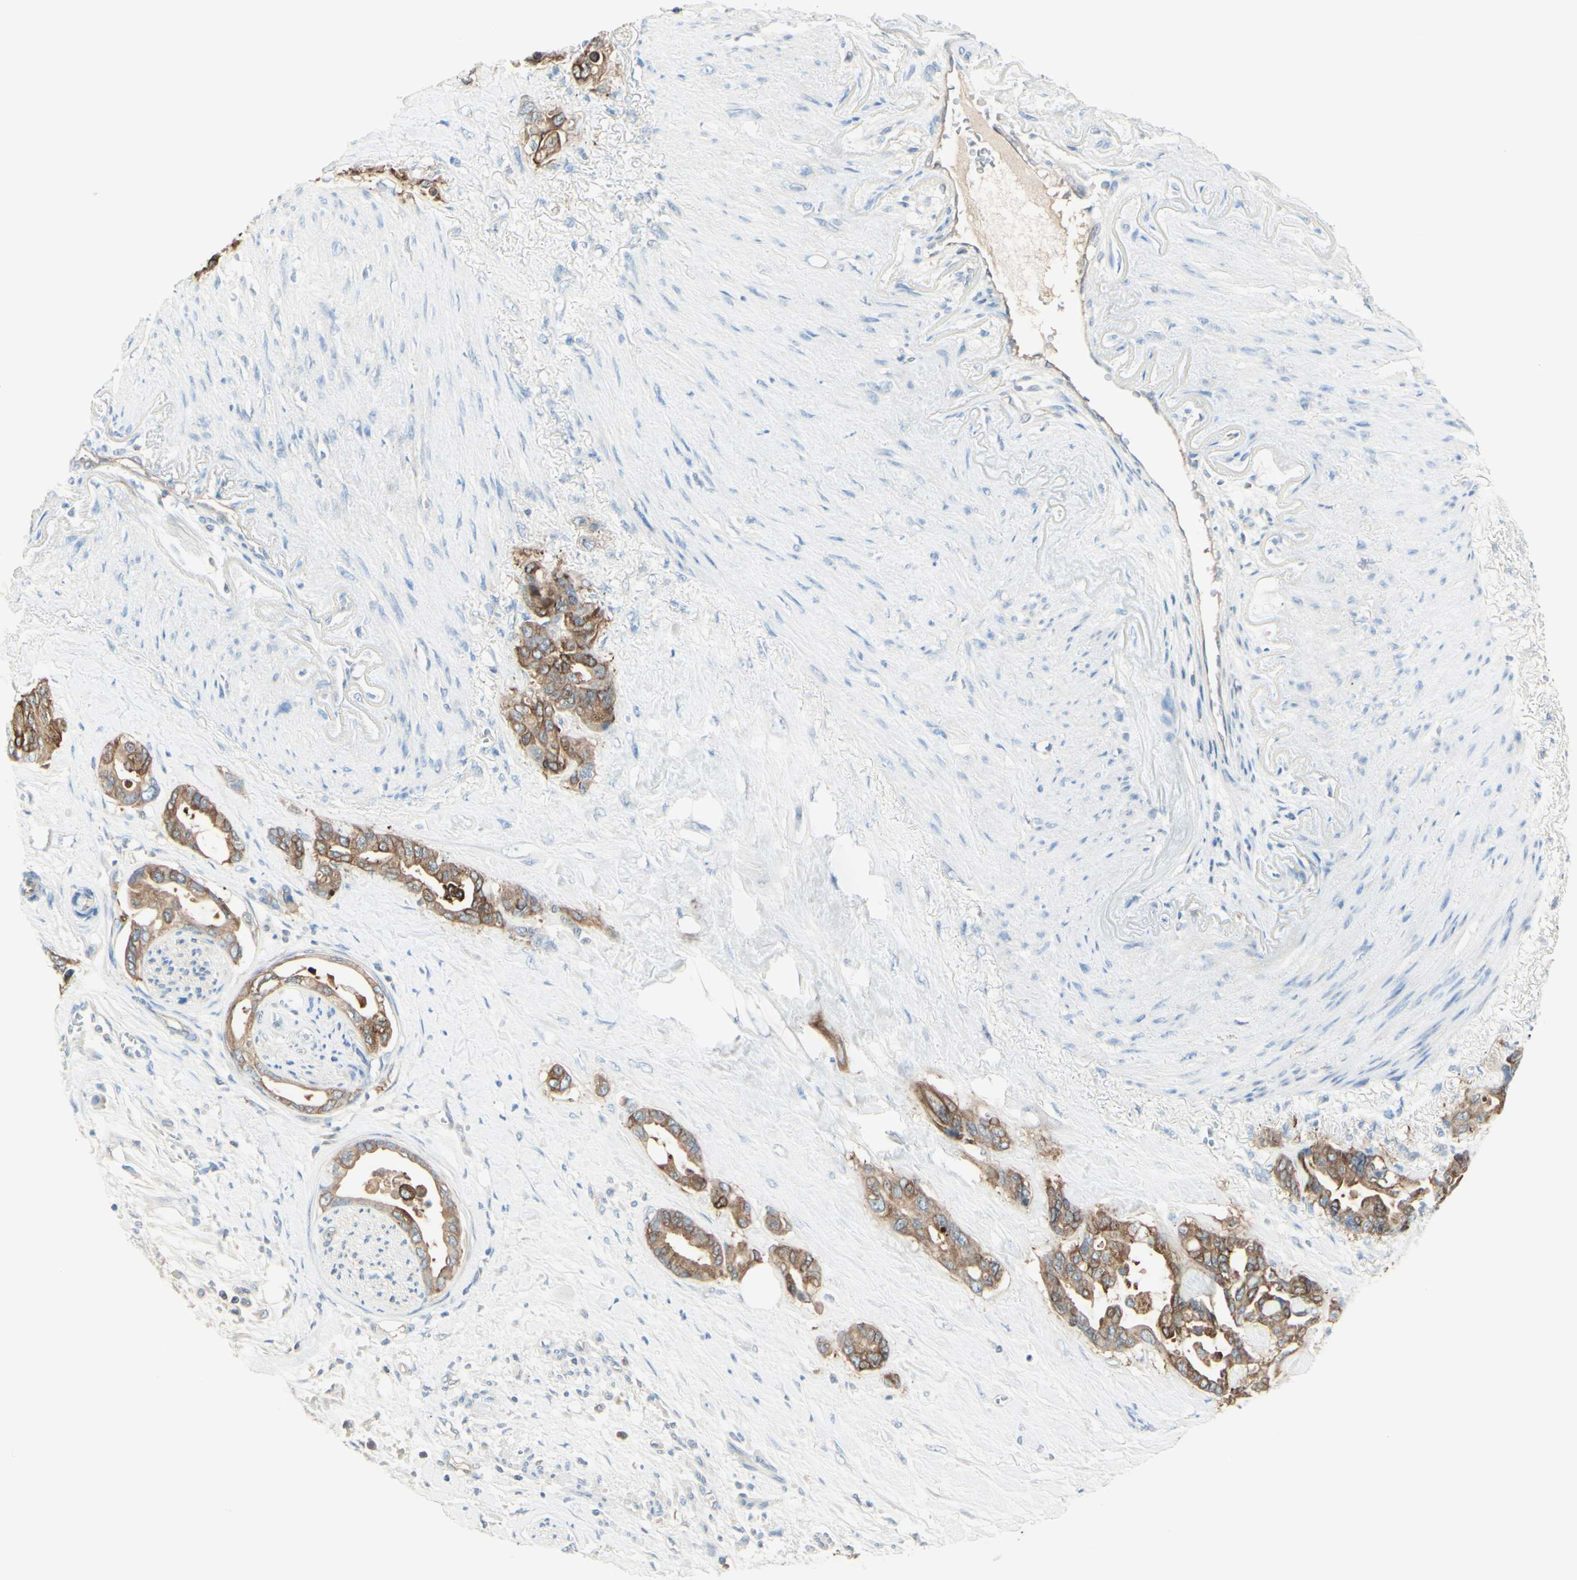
{"staining": {"intensity": "moderate", "quantity": ">75%", "location": "cytoplasmic/membranous"}, "tissue": "pancreatic cancer", "cell_type": "Tumor cells", "image_type": "cancer", "snomed": [{"axis": "morphology", "description": "Adenocarcinoma, NOS"}, {"axis": "topography", "description": "Pancreas"}], "caption": "Protein staining of adenocarcinoma (pancreatic) tissue displays moderate cytoplasmic/membranous staining in approximately >75% of tumor cells.", "gene": "MTM1", "patient": {"sex": "male", "age": 70}}